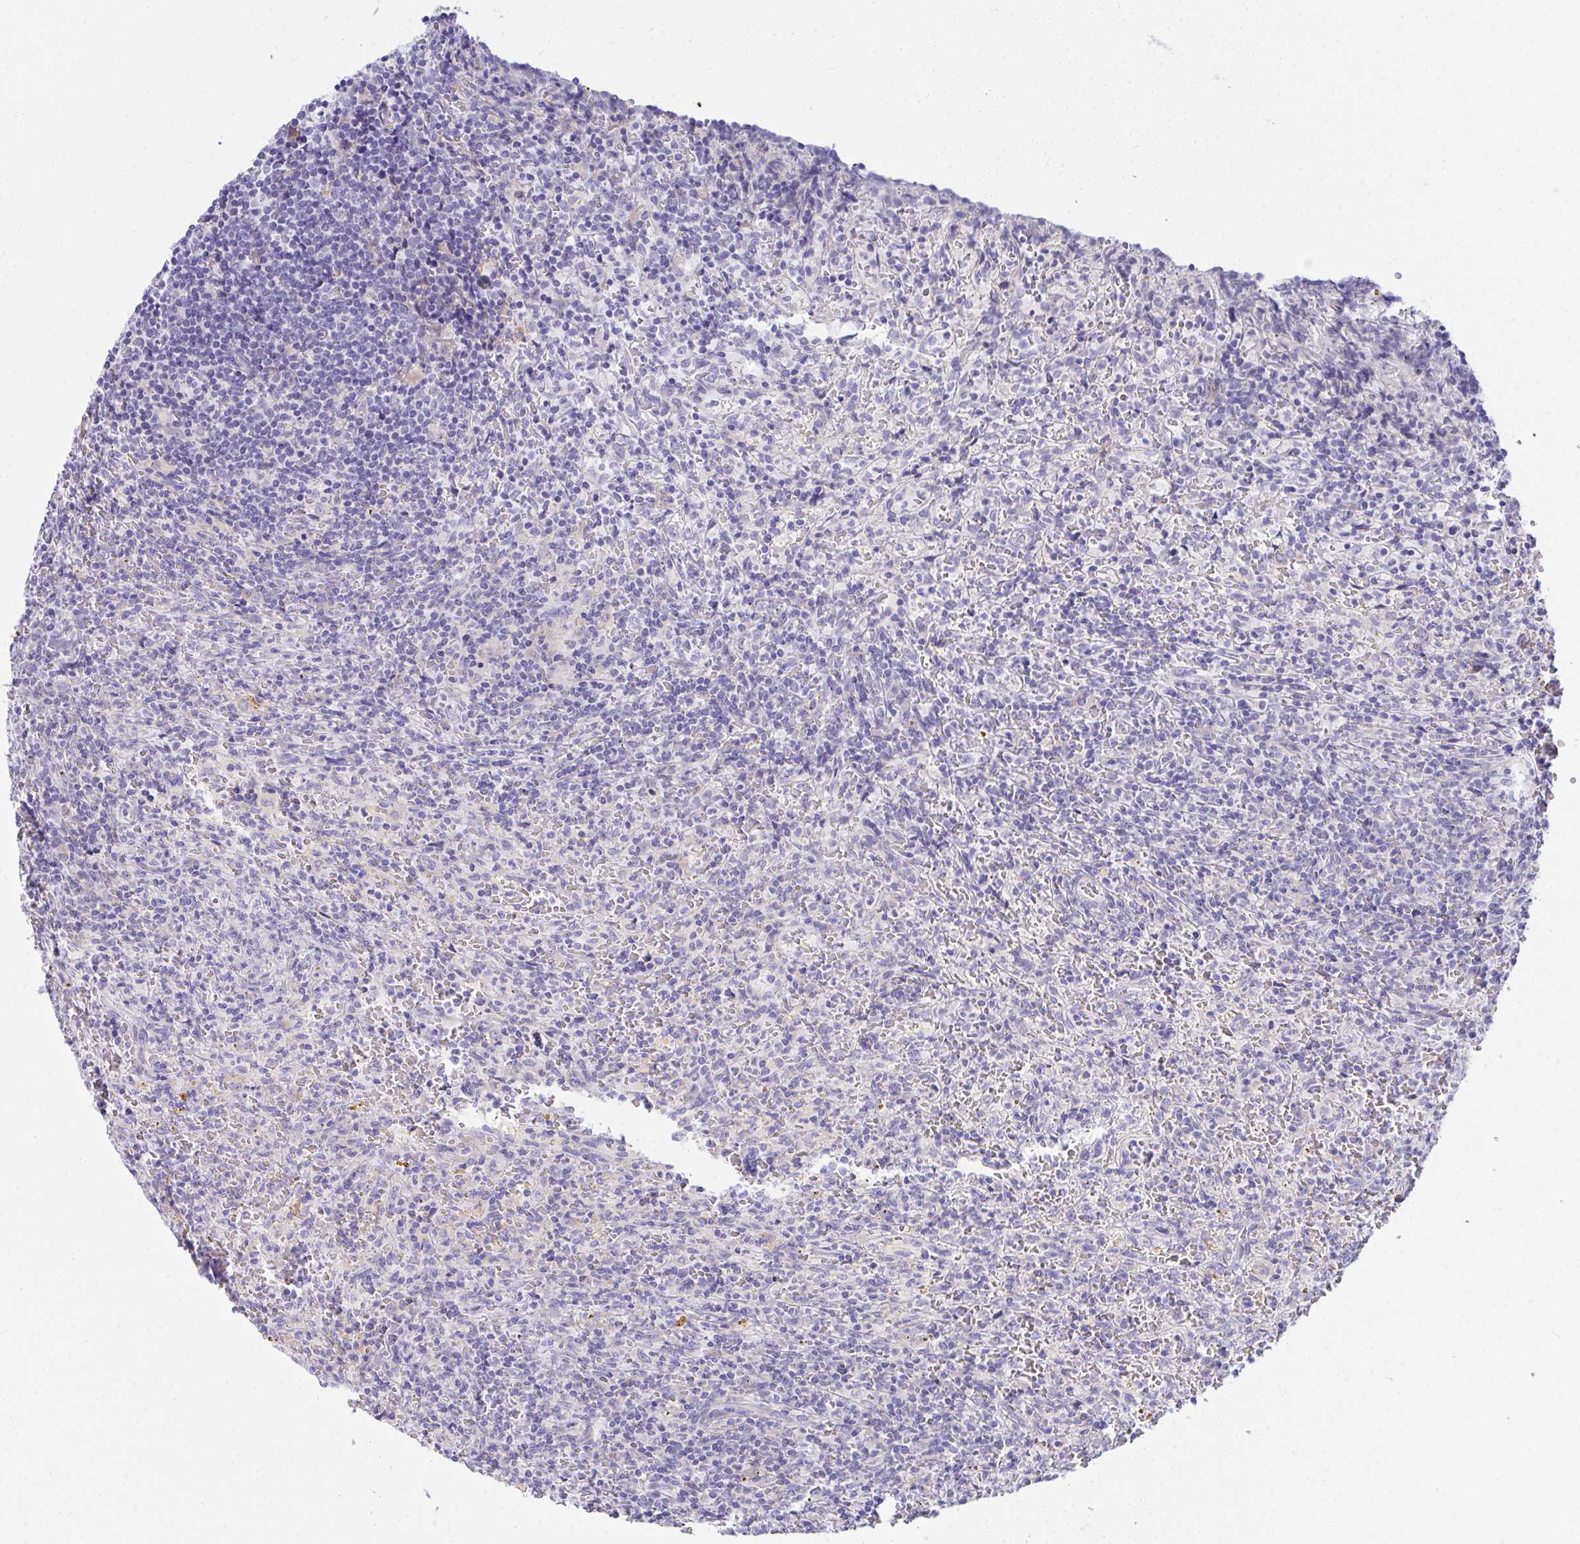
{"staining": {"intensity": "negative", "quantity": "none", "location": "none"}, "tissue": "lymphoma", "cell_type": "Tumor cells", "image_type": "cancer", "snomed": [{"axis": "morphology", "description": "Malignant lymphoma, non-Hodgkin's type, Low grade"}, {"axis": "topography", "description": "Spleen"}], "caption": "This is an IHC image of low-grade malignant lymphoma, non-Hodgkin's type. There is no expression in tumor cells.", "gene": "FASLG", "patient": {"sex": "female", "age": 70}}